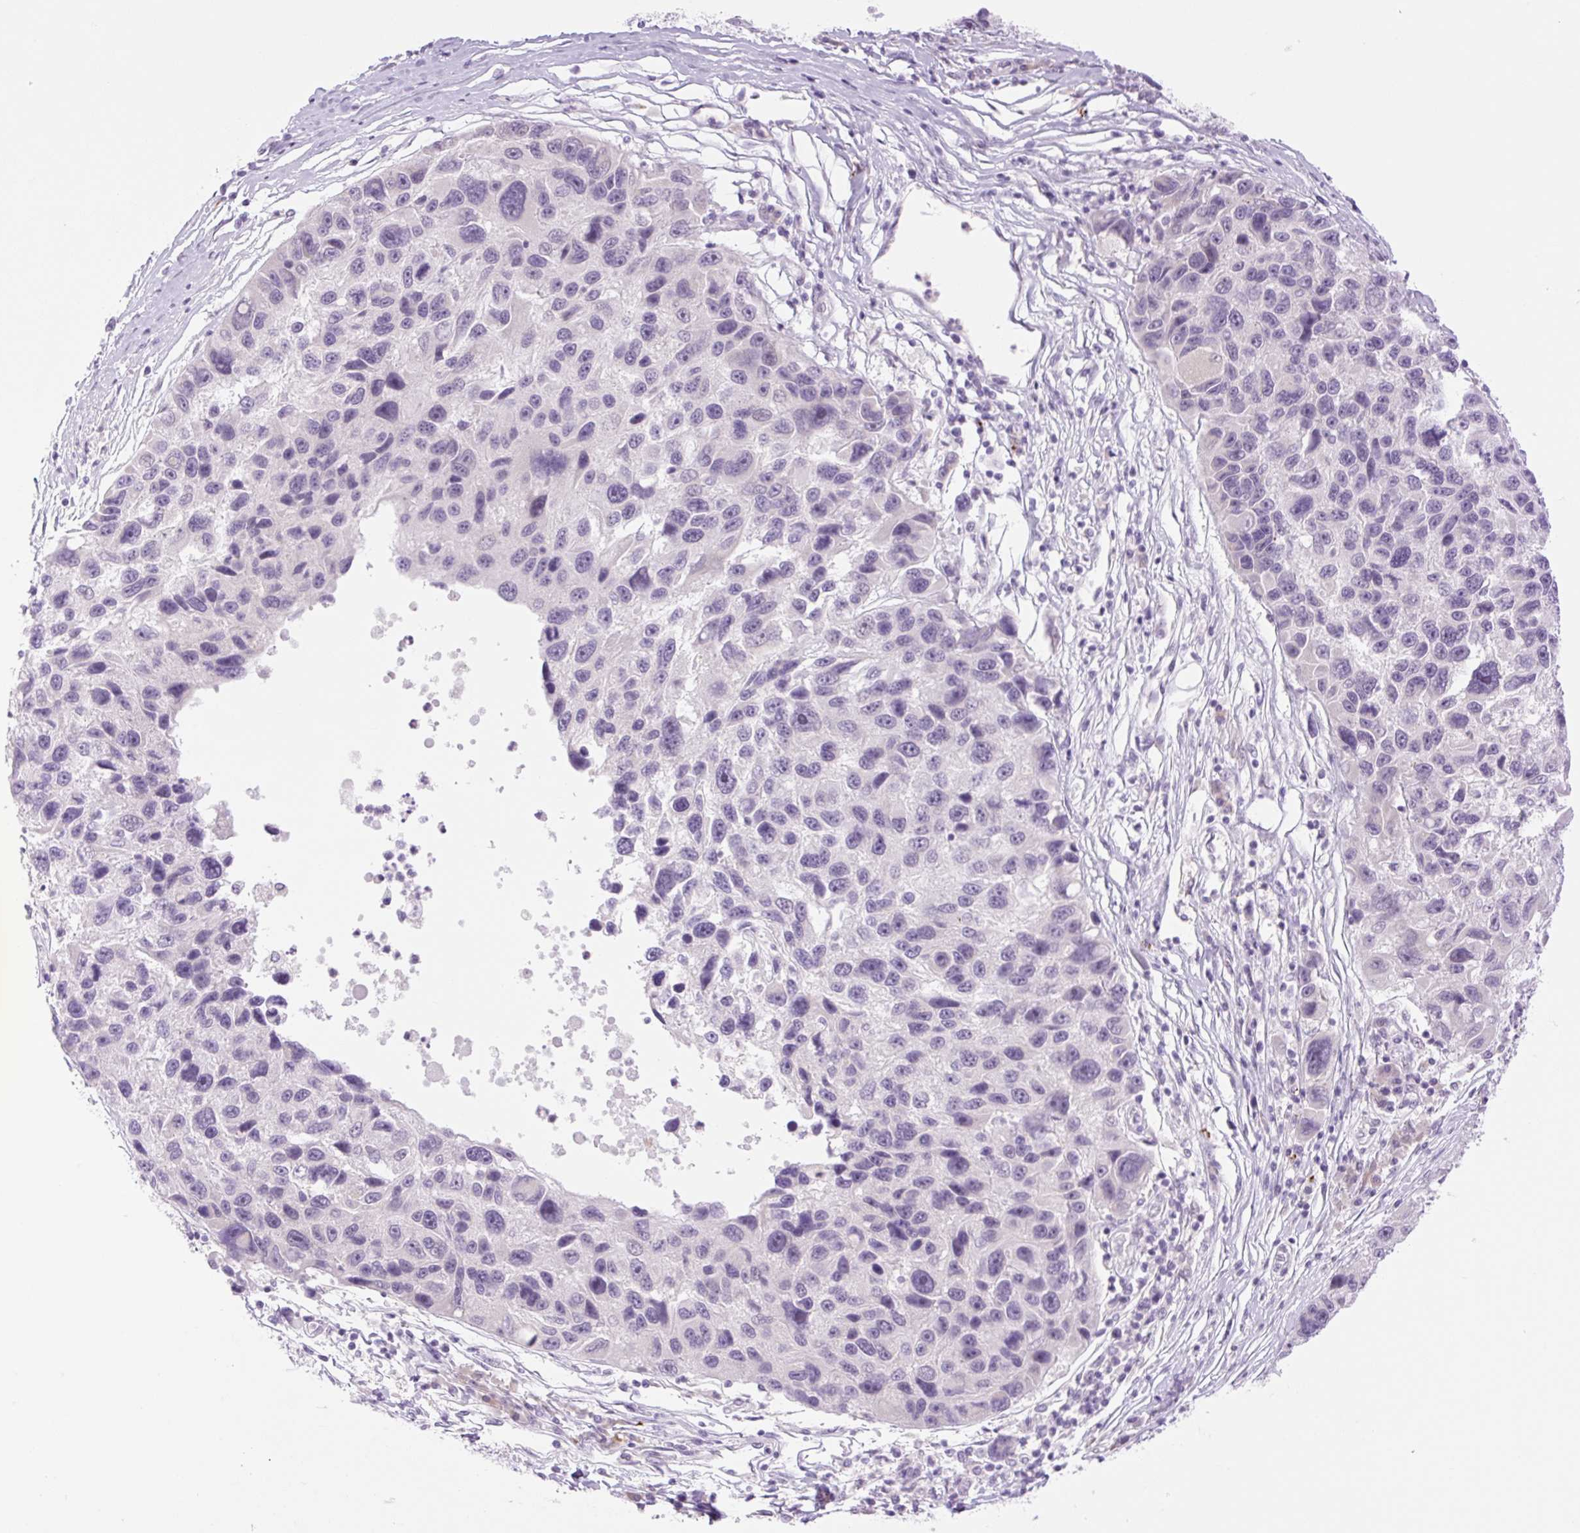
{"staining": {"intensity": "negative", "quantity": "none", "location": "none"}, "tissue": "melanoma", "cell_type": "Tumor cells", "image_type": "cancer", "snomed": [{"axis": "morphology", "description": "Malignant melanoma, NOS"}, {"axis": "topography", "description": "Skin"}], "caption": "Immunohistochemical staining of melanoma displays no significant expression in tumor cells. (Brightfield microscopy of DAB immunohistochemistry at high magnification).", "gene": "SPRYD4", "patient": {"sex": "male", "age": 53}}